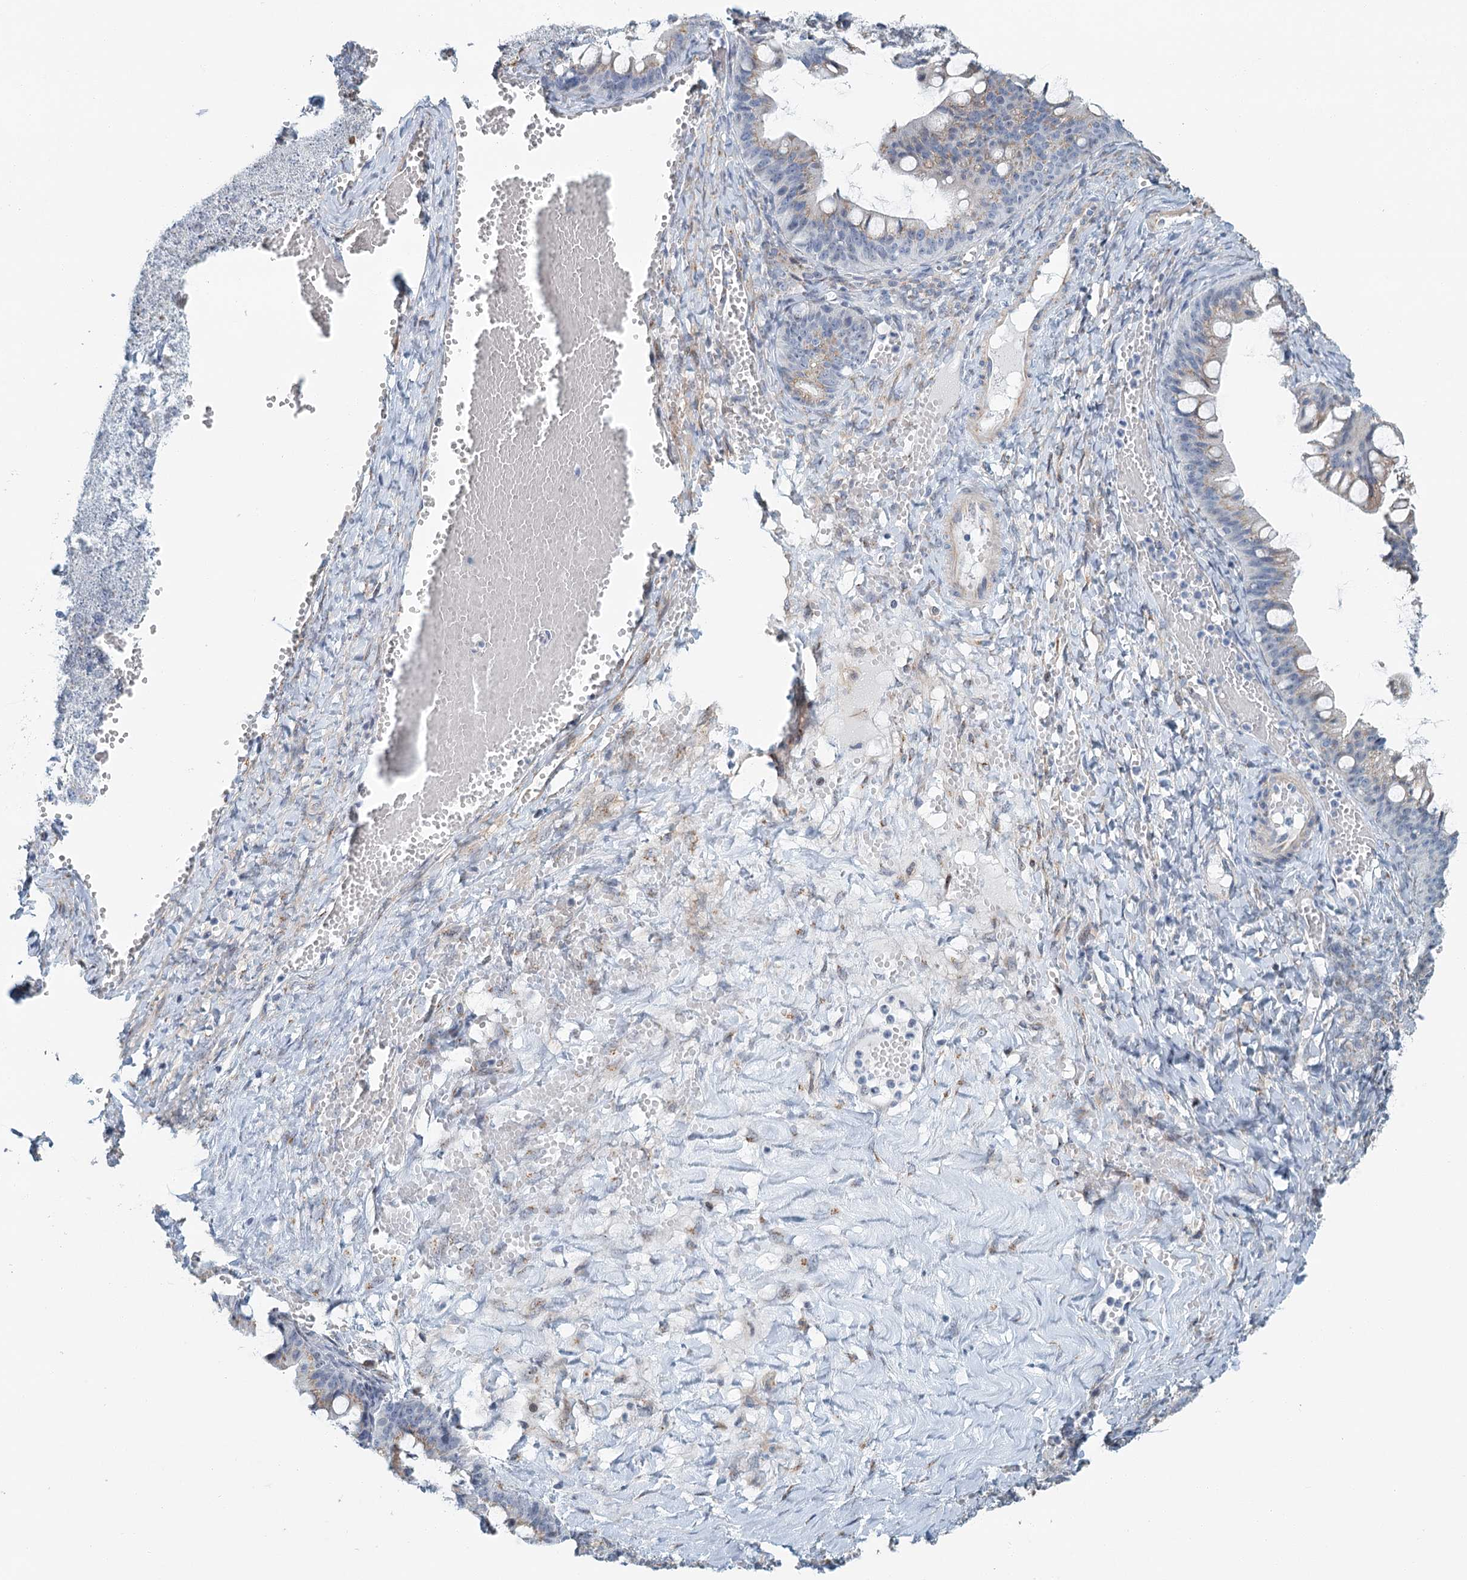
{"staining": {"intensity": "weak", "quantity": "25%-75%", "location": "cytoplasmic/membranous"}, "tissue": "ovarian cancer", "cell_type": "Tumor cells", "image_type": "cancer", "snomed": [{"axis": "morphology", "description": "Cystadenocarcinoma, mucinous, NOS"}, {"axis": "topography", "description": "Ovary"}], "caption": "There is low levels of weak cytoplasmic/membranous positivity in tumor cells of ovarian mucinous cystadenocarcinoma, as demonstrated by immunohistochemical staining (brown color).", "gene": "ZNF527", "patient": {"sex": "female", "age": 73}}